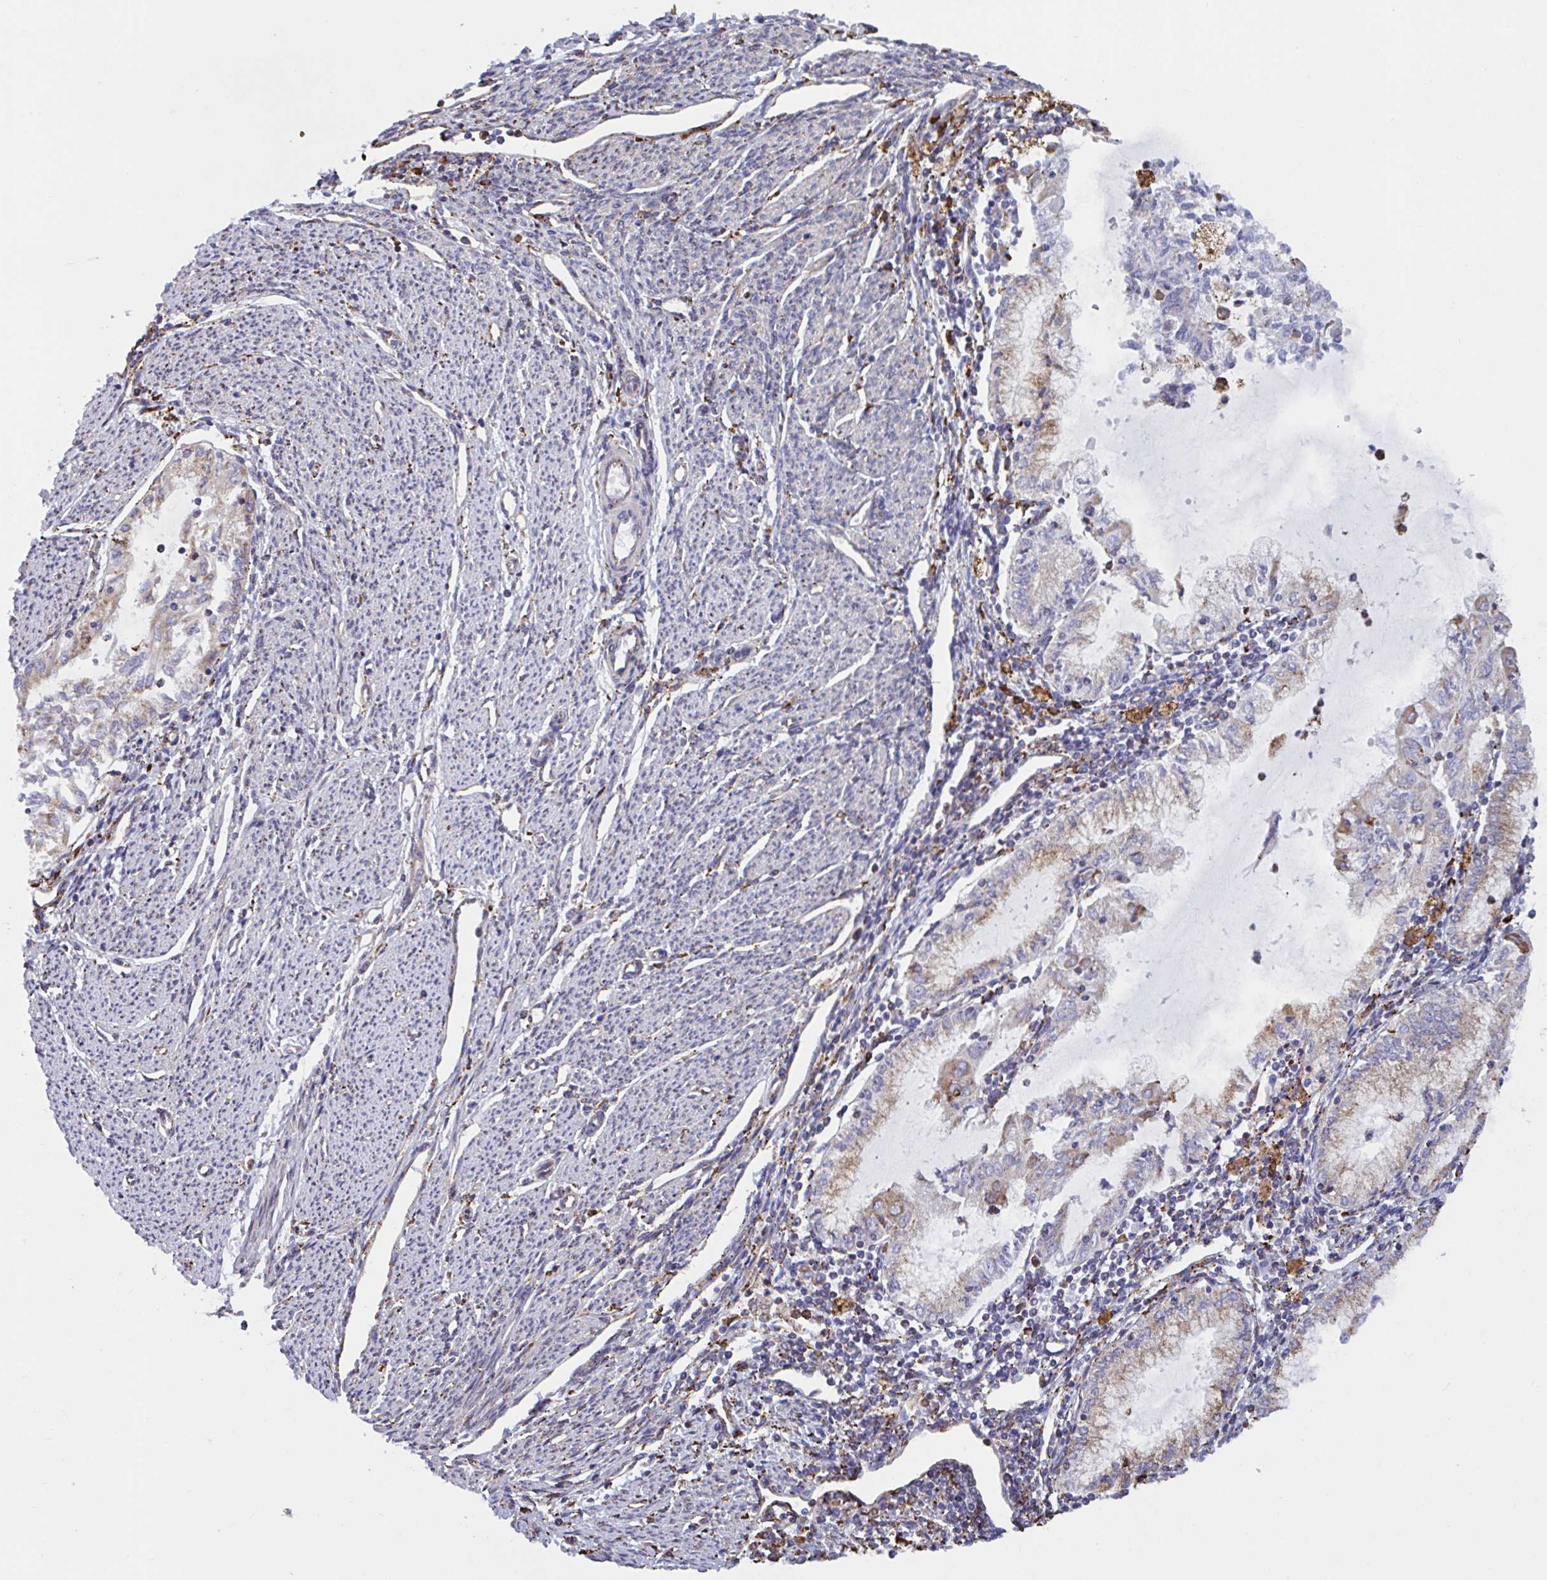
{"staining": {"intensity": "moderate", "quantity": "<25%", "location": "cytoplasmic/membranous"}, "tissue": "endometrial cancer", "cell_type": "Tumor cells", "image_type": "cancer", "snomed": [{"axis": "morphology", "description": "Adenocarcinoma, NOS"}, {"axis": "topography", "description": "Endometrium"}], "caption": "Protein expression analysis of endometrial adenocarcinoma shows moderate cytoplasmic/membranous staining in about <25% of tumor cells.", "gene": "PEAK3", "patient": {"sex": "female", "age": 79}}